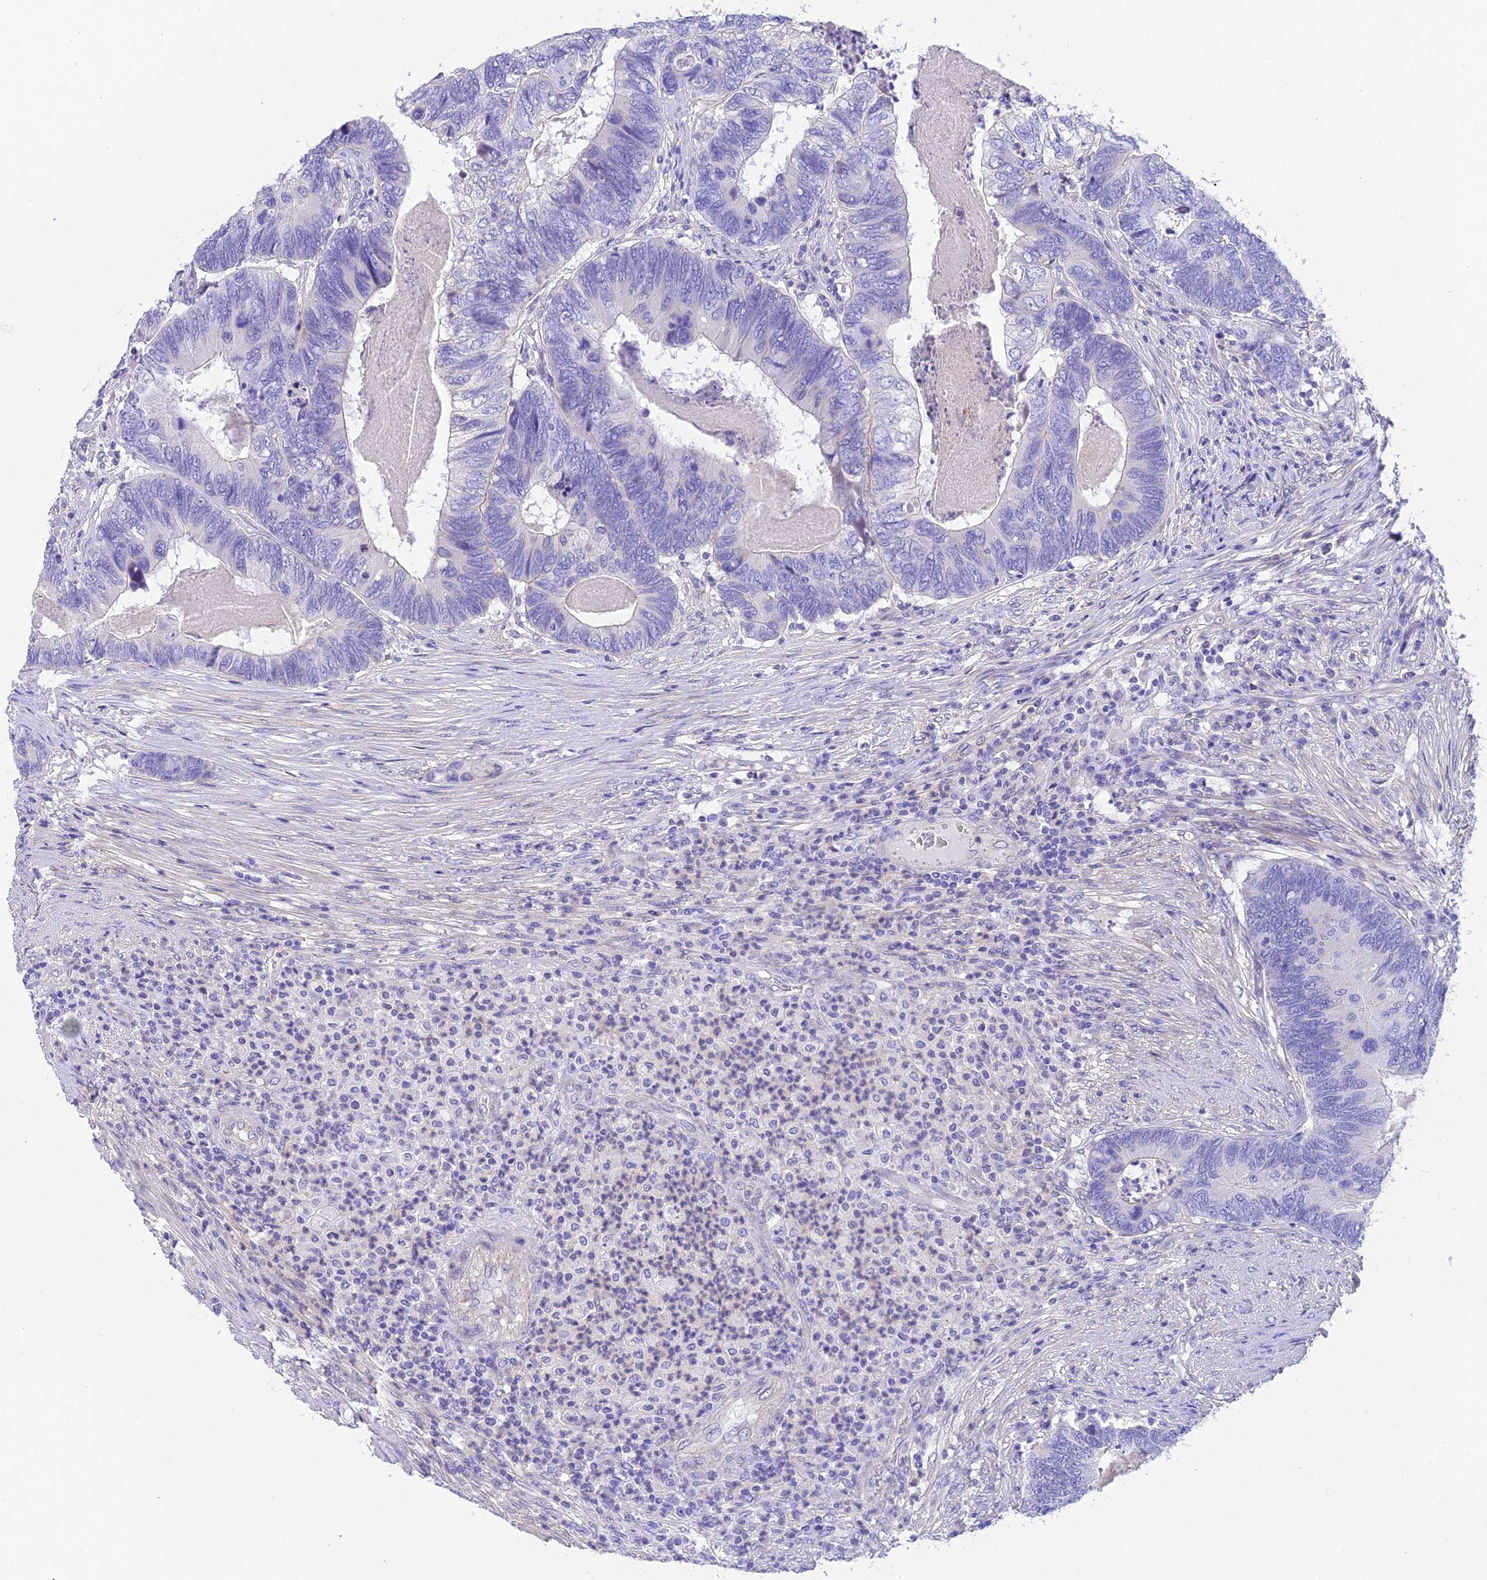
{"staining": {"intensity": "negative", "quantity": "none", "location": "none"}, "tissue": "colorectal cancer", "cell_type": "Tumor cells", "image_type": "cancer", "snomed": [{"axis": "morphology", "description": "Adenocarcinoma, NOS"}, {"axis": "topography", "description": "Colon"}], "caption": "The micrograph demonstrates no significant expression in tumor cells of adenocarcinoma (colorectal).", "gene": "C17orf67", "patient": {"sex": "female", "age": 67}}